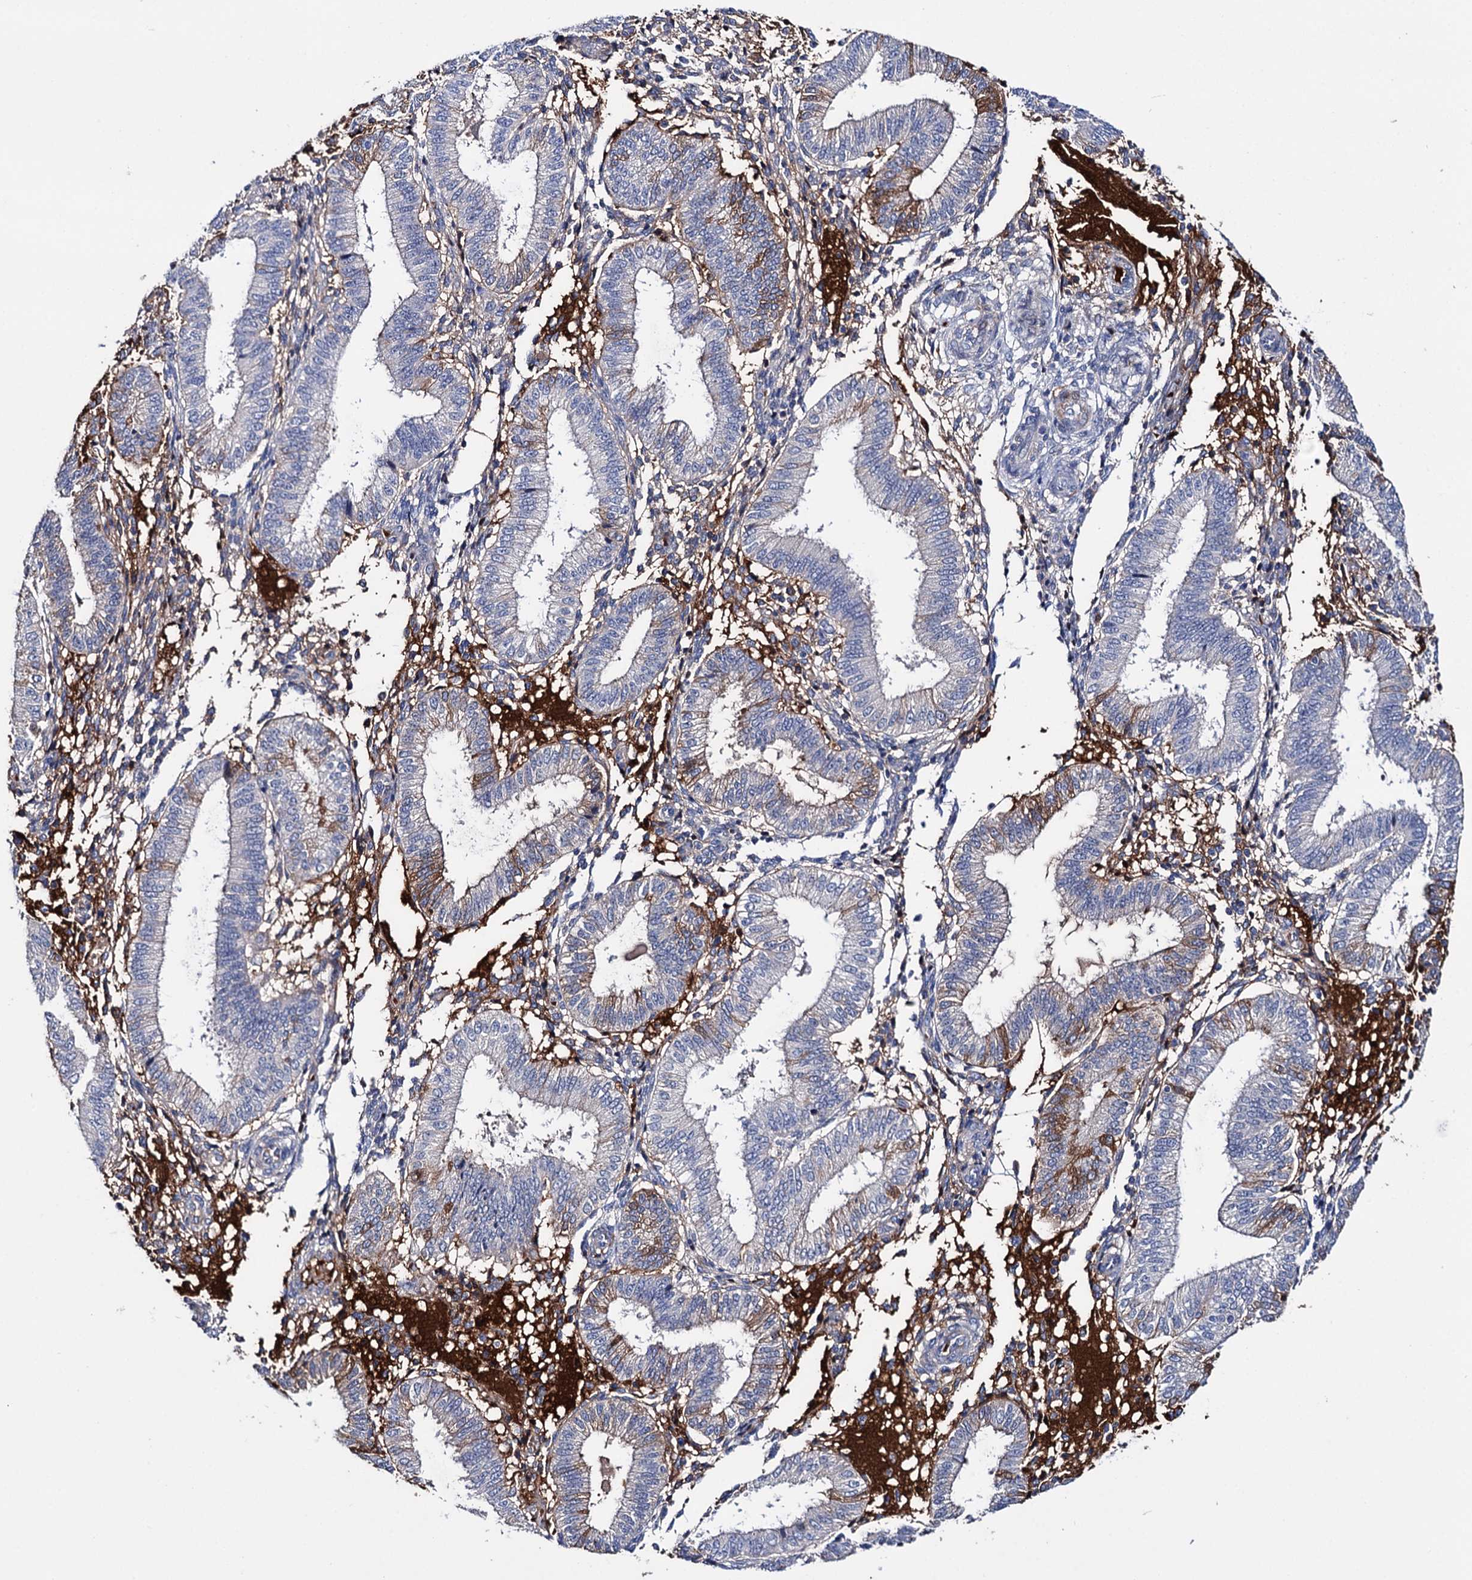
{"staining": {"intensity": "negative", "quantity": "none", "location": "none"}, "tissue": "endometrium", "cell_type": "Cells in endometrial stroma", "image_type": "normal", "snomed": [{"axis": "morphology", "description": "Normal tissue, NOS"}, {"axis": "topography", "description": "Endometrium"}], "caption": "Immunohistochemical staining of benign endometrium reveals no significant positivity in cells in endometrial stroma. (DAB (3,3'-diaminobenzidine) immunohistochemistry (IHC) visualized using brightfield microscopy, high magnification).", "gene": "PPP1R32", "patient": {"sex": "female", "age": 39}}